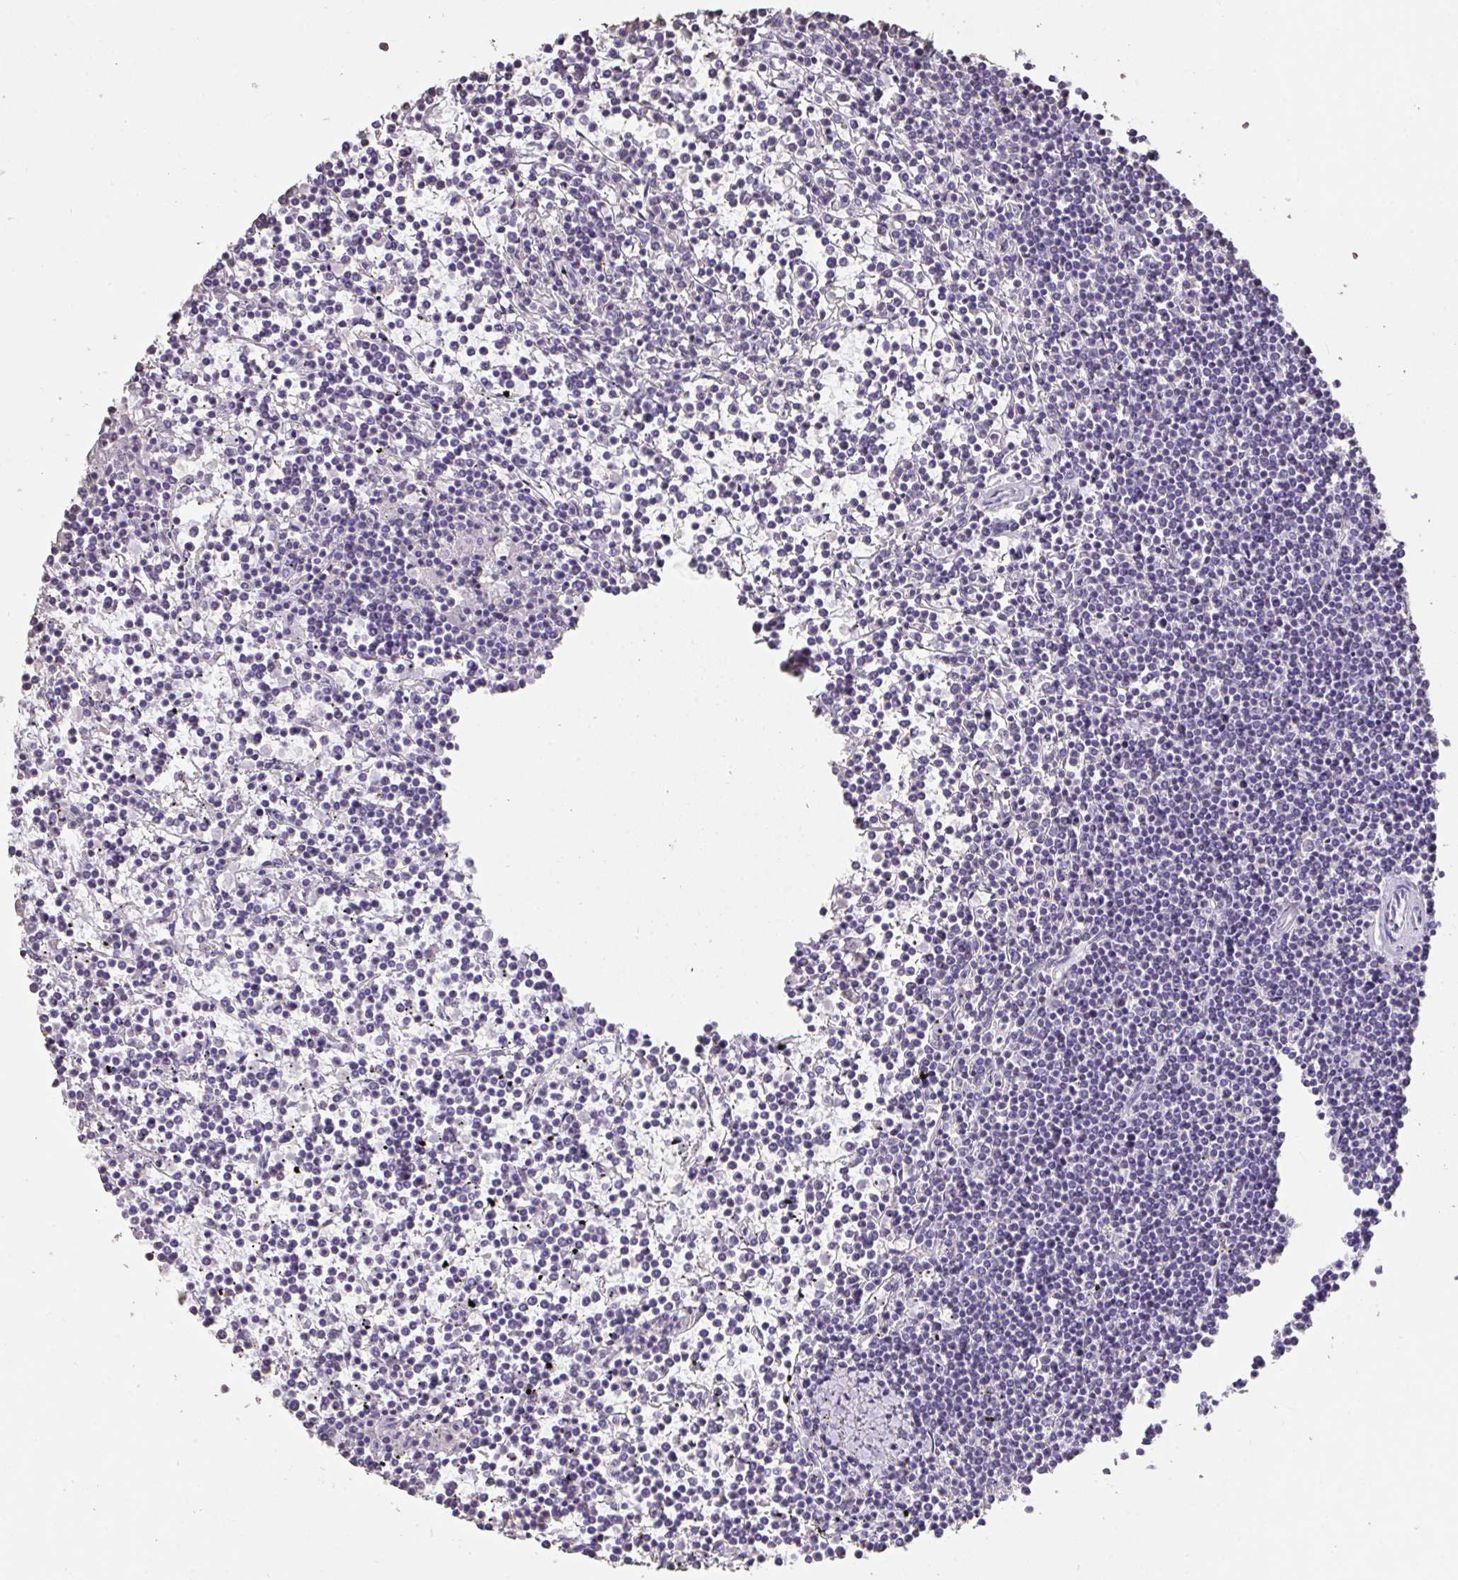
{"staining": {"intensity": "negative", "quantity": "none", "location": "none"}, "tissue": "lymphoma", "cell_type": "Tumor cells", "image_type": "cancer", "snomed": [{"axis": "morphology", "description": "Malignant lymphoma, non-Hodgkin's type, Low grade"}, {"axis": "topography", "description": "Spleen"}], "caption": "High magnification brightfield microscopy of lymphoma stained with DAB (3,3'-diaminobenzidine) (brown) and counterstained with hematoxylin (blue): tumor cells show no significant staining.", "gene": "IL23R", "patient": {"sex": "female", "age": 19}}